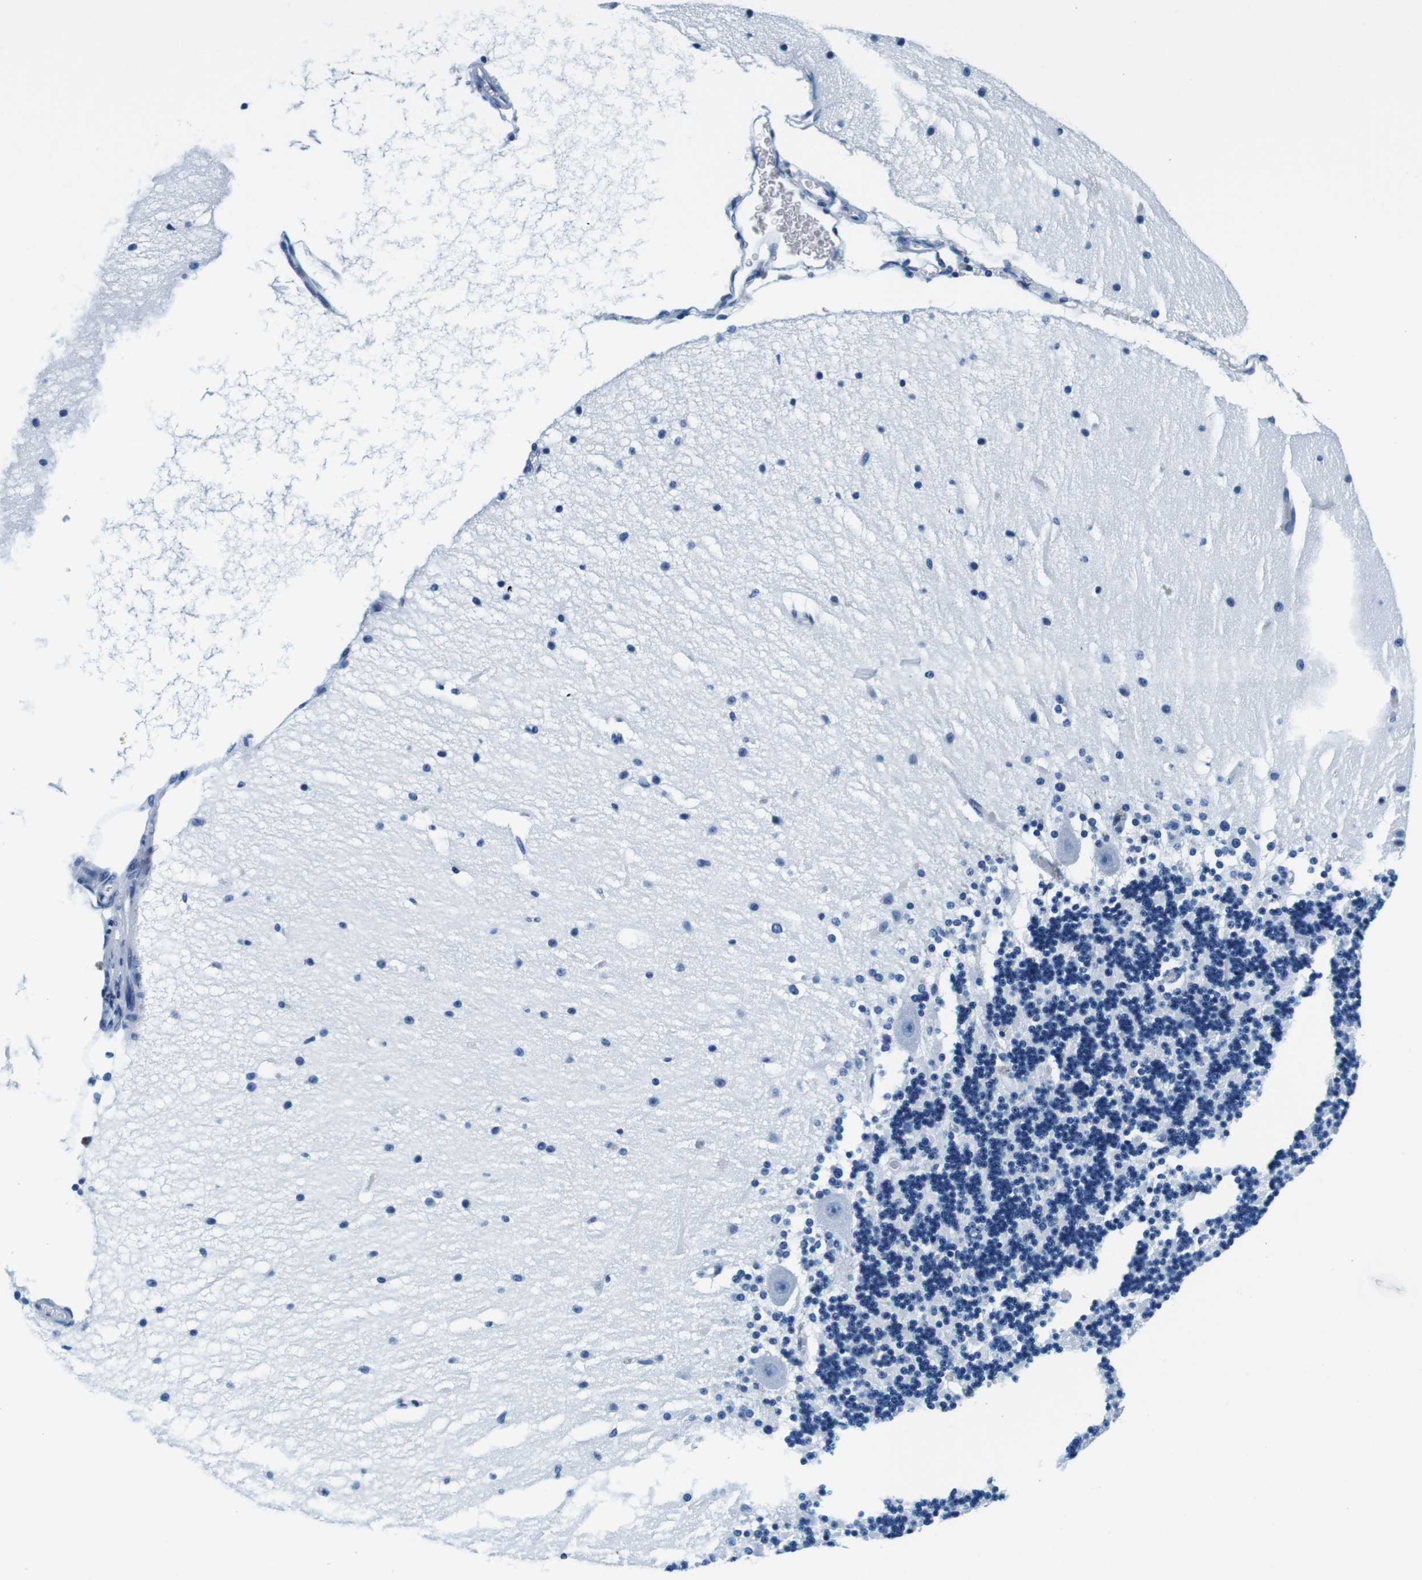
{"staining": {"intensity": "negative", "quantity": "none", "location": "none"}, "tissue": "cerebellum", "cell_type": "Cells in granular layer", "image_type": "normal", "snomed": [{"axis": "morphology", "description": "Normal tissue, NOS"}, {"axis": "topography", "description": "Cerebellum"}], "caption": "DAB (3,3'-diaminobenzidine) immunohistochemical staining of unremarkable cerebellum shows no significant positivity in cells in granular layer. (Brightfield microscopy of DAB immunohistochemistry (IHC) at high magnification).", "gene": "ELANE", "patient": {"sex": "female", "age": 54}}